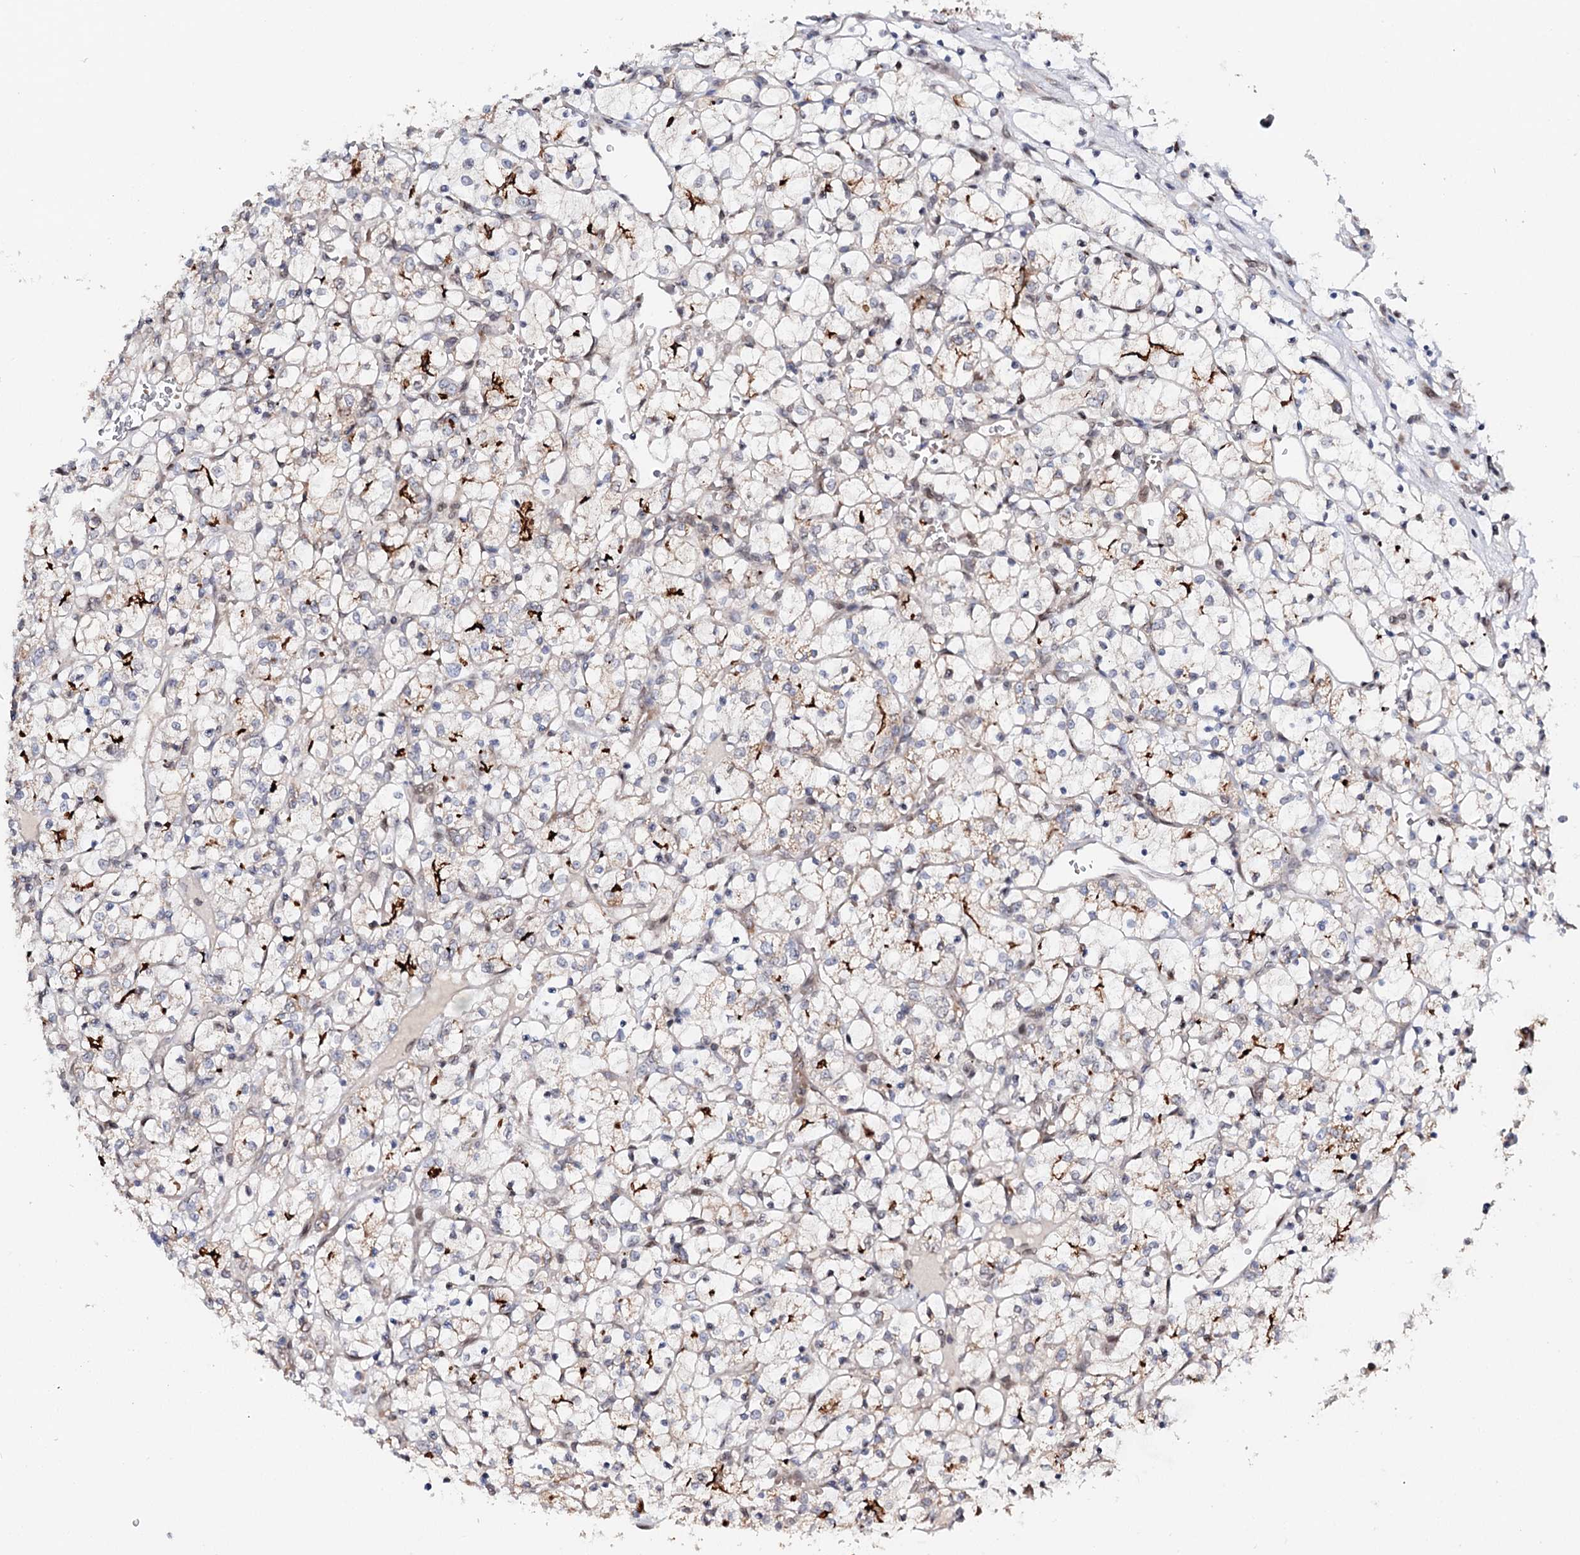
{"staining": {"intensity": "weak", "quantity": "<25%", "location": "cytoplasmic/membranous"}, "tissue": "renal cancer", "cell_type": "Tumor cells", "image_type": "cancer", "snomed": [{"axis": "morphology", "description": "Adenocarcinoma, NOS"}, {"axis": "topography", "description": "Kidney"}], "caption": "A photomicrograph of adenocarcinoma (renal) stained for a protein demonstrates no brown staining in tumor cells.", "gene": "CFAP46", "patient": {"sex": "female", "age": 69}}